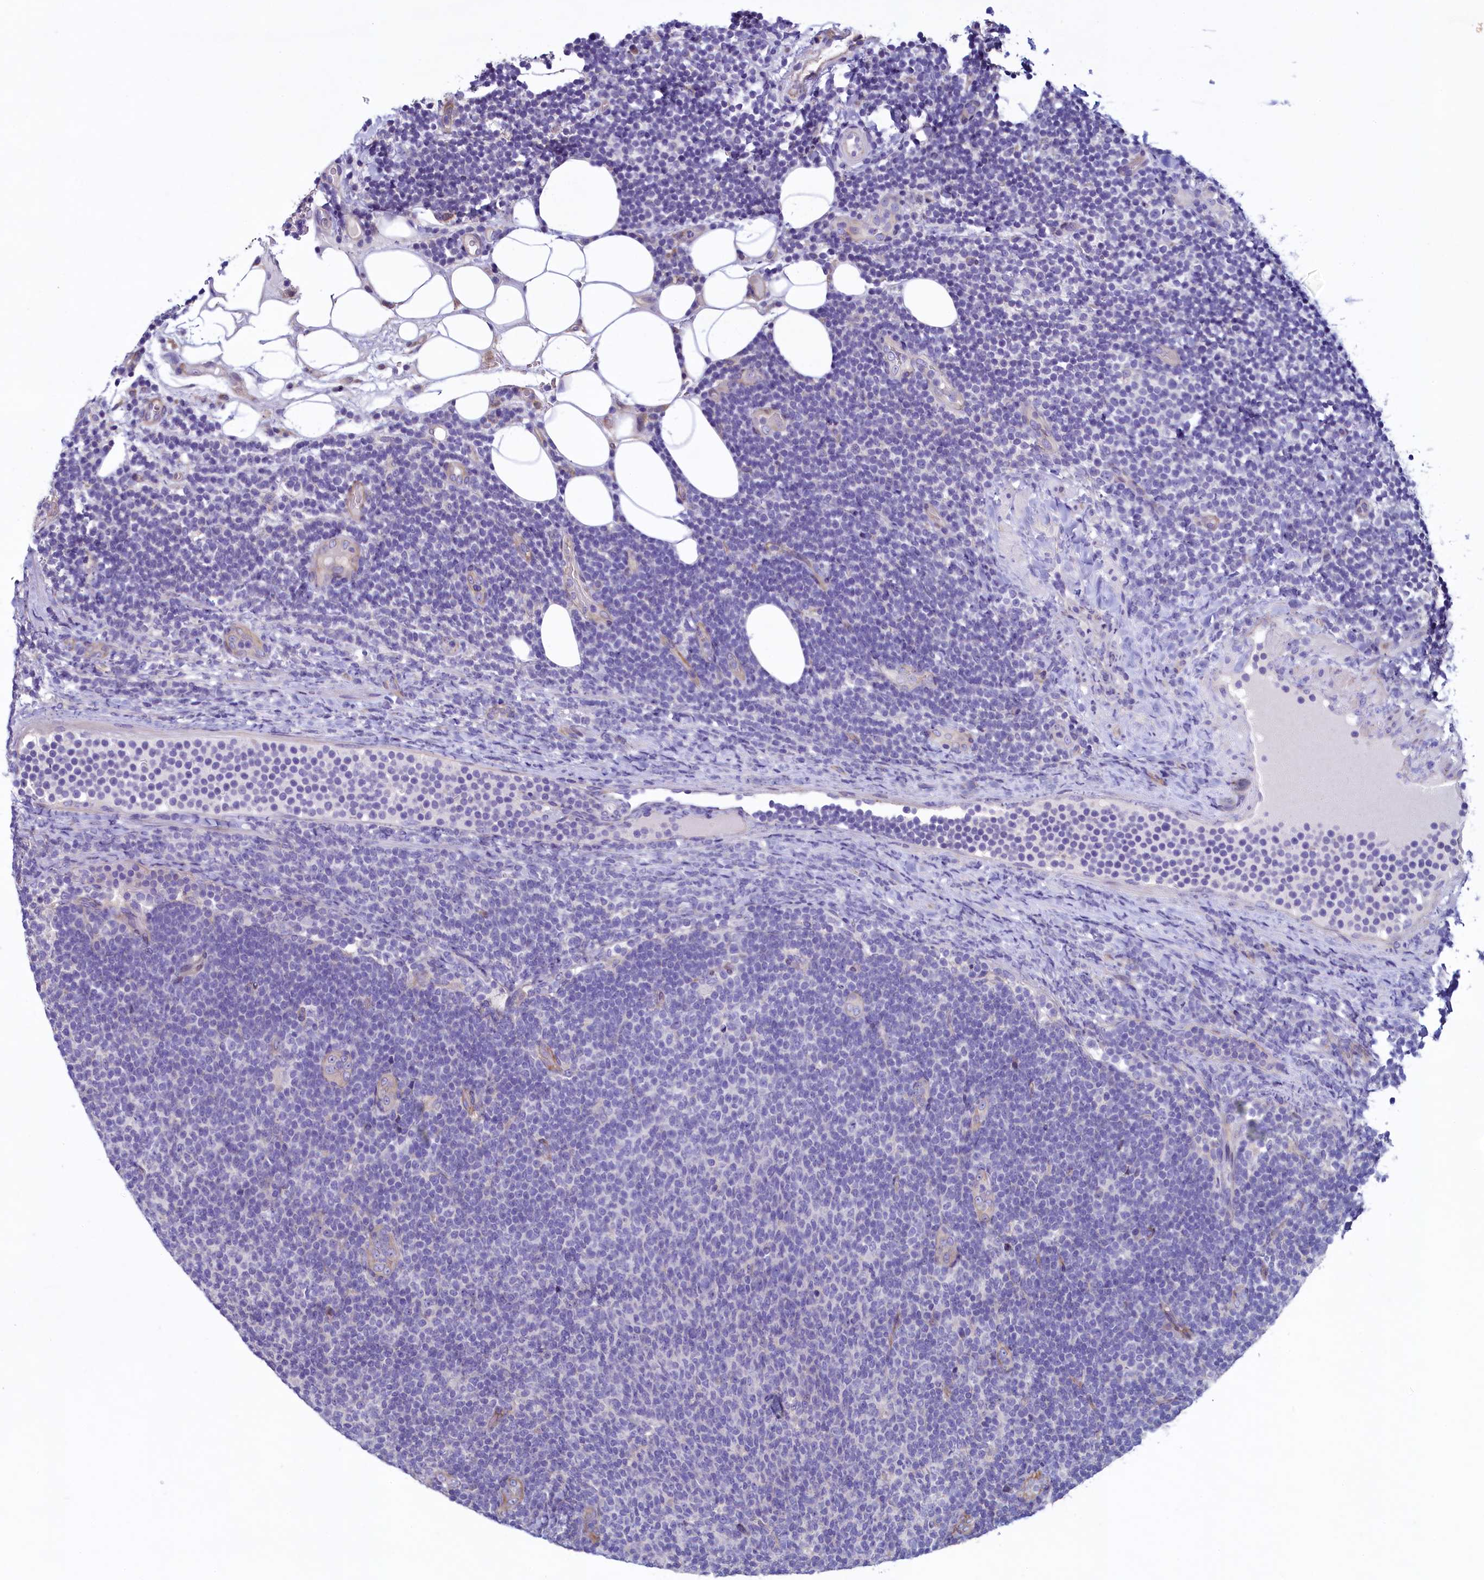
{"staining": {"intensity": "negative", "quantity": "none", "location": "none"}, "tissue": "lymphoma", "cell_type": "Tumor cells", "image_type": "cancer", "snomed": [{"axis": "morphology", "description": "Malignant lymphoma, non-Hodgkin's type, Low grade"}, {"axis": "topography", "description": "Lymph node"}], "caption": "Tumor cells show no significant expression in low-grade malignant lymphoma, non-Hodgkin's type.", "gene": "KRBOX5", "patient": {"sex": "male", "age": 66}}